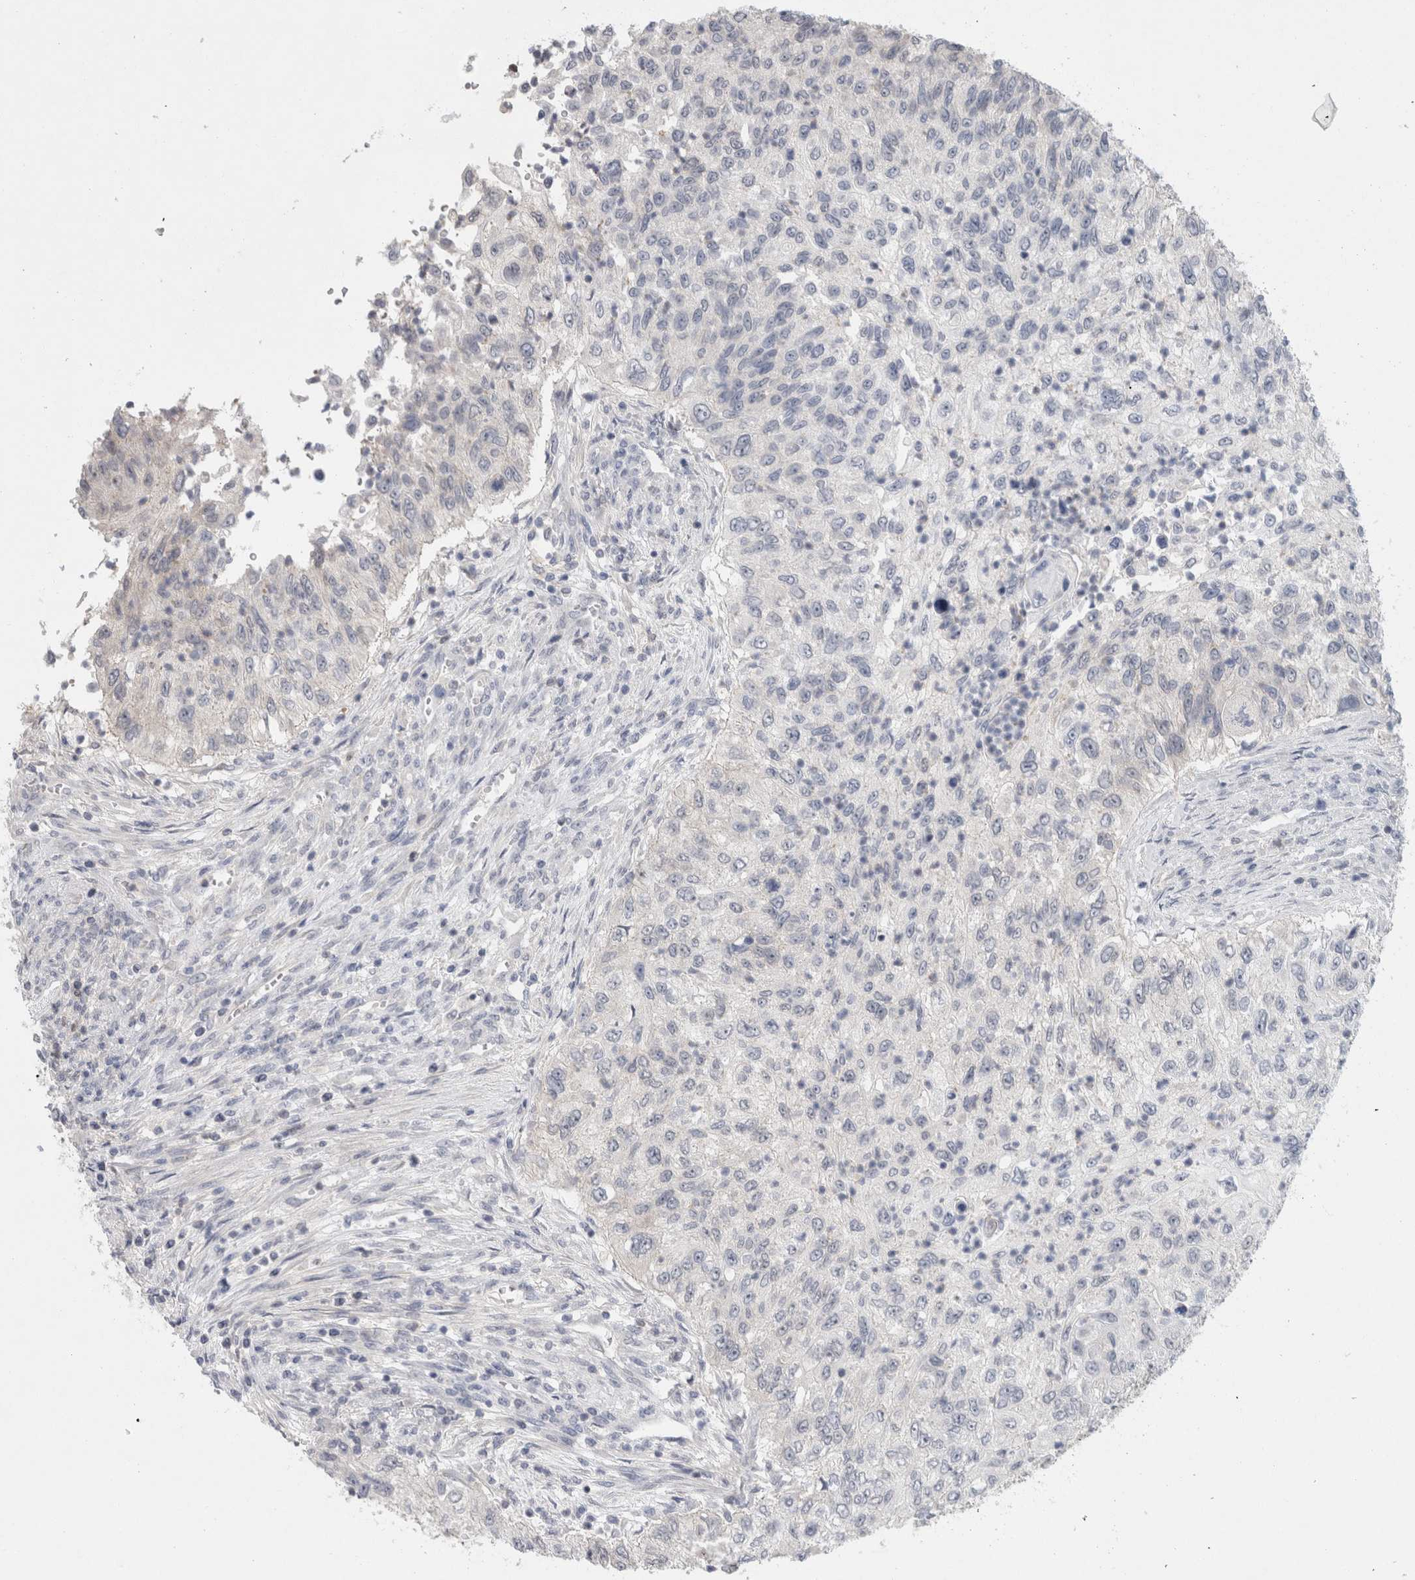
{"staining": {"intensity": "negative", "quantity": "none", "location": "none"}, "tissue": "urothelial cancer", "cell_type": "Tumor cells", "image_type": "cancer", "snomed": [{"axis": "morphology", "description": "Urothelial carcinoma, High grade"}, {"axis": "topography", "description": "Urinary bladder"}], "caption": "This image is of urothelial cancer stained with immunohistochemistry to label a protein in brown with the nuclei are counter-stained blue. There is no staining in tumor cells.", "gene": "CASP6", "patient": {"sex": "female", "age": 60}}